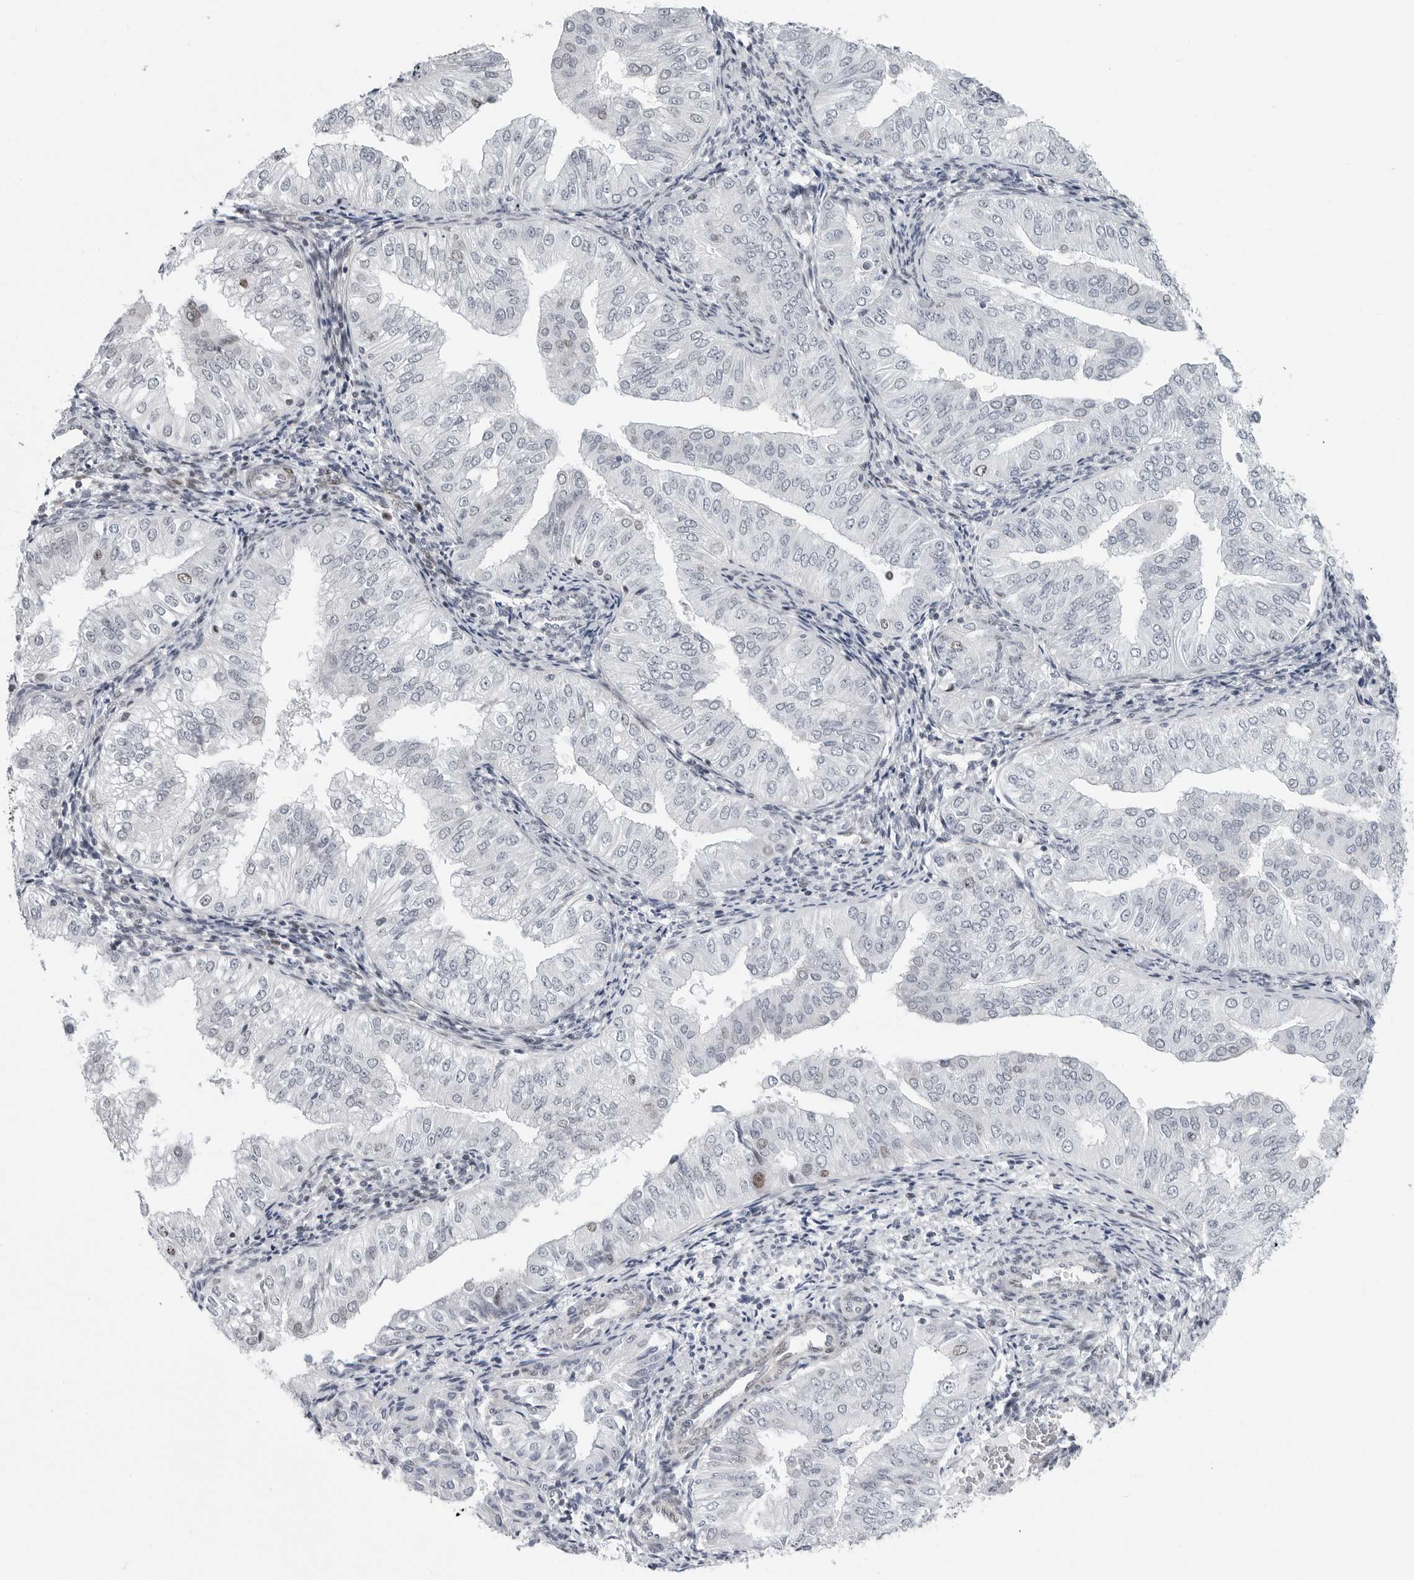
{"staining": {"intensity": "negative", "quantity": "none", "location": "none"}, "tissue": "endometrial cancer", "cell_type": "Tumor cells", "image_type": "cancer", "snomed": [{"axis": "morphology", "description": "Normal tissue, NOS"}, {"axis": "morphology", "description": "Adenocarcinoma, NOS"}, {"axis": "topography", "description": "Endometrium"}], "caption": "A micrograph of human endometrial cancer (adenocarcinoma) is negative for staining in tumor cells.", "gene": "FAM135B", "patient": {"sex": "female", "age": 53}}